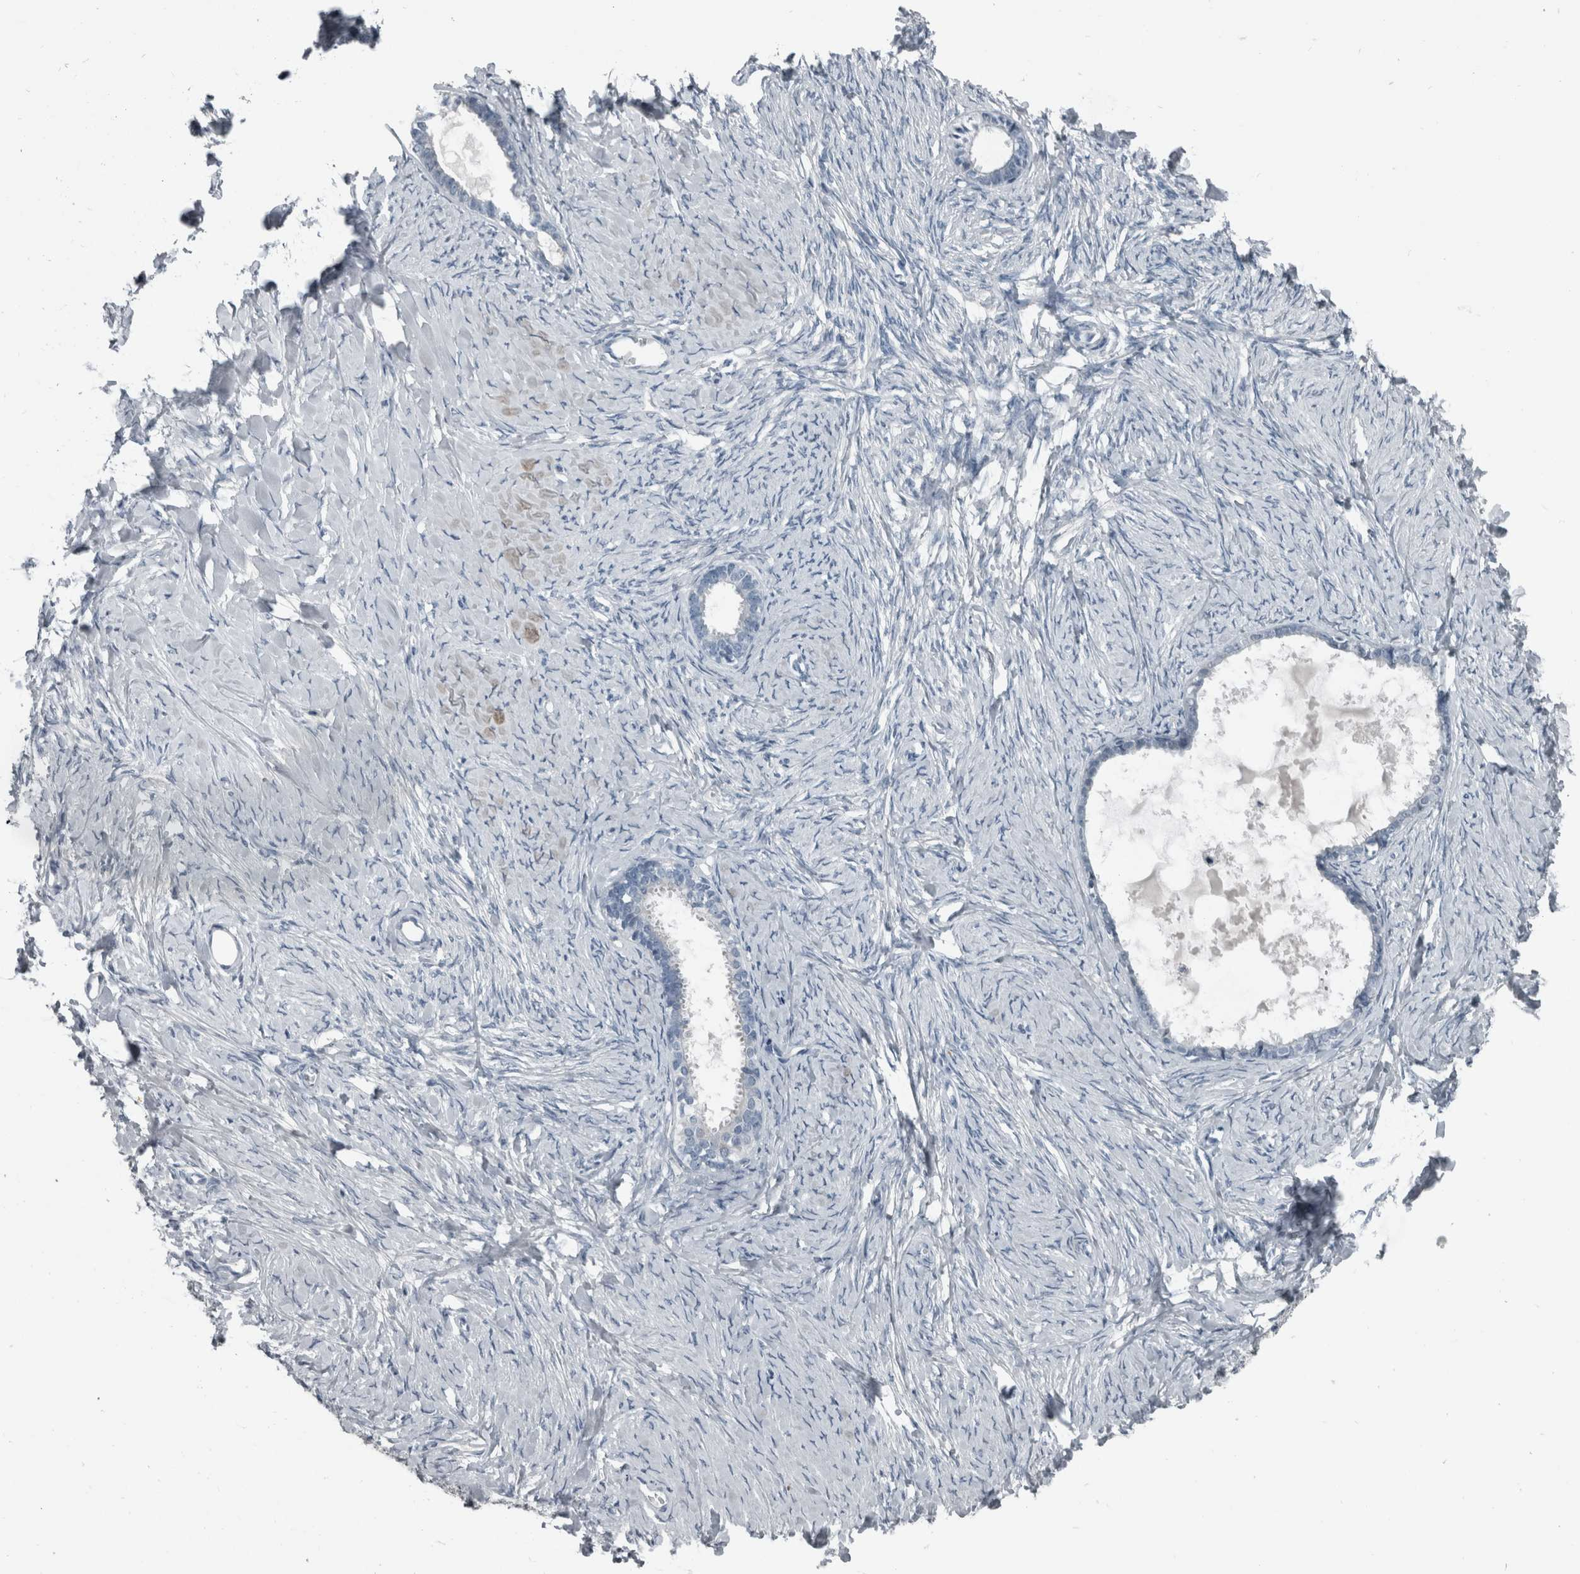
{"staining": {"intensity": "negative", "quantity": "none", "location": "none"}, "tissue": "ovarian cancer", "cell_type": "Tumor cells", "image_type": "cancer", "snomed": [{"axis": "morphology", "description": "Cystadenocarcinoma, serous, NOS"}, {"axis": "topography", "description": "Ovary"}], "caption": "Immunohistochemical staining of ovarian serous cystadenocarcinoma exhibits no significant staining in tumor cells.", "gene": "KRT20", "patient": {"sex": "female", "age": 79}}